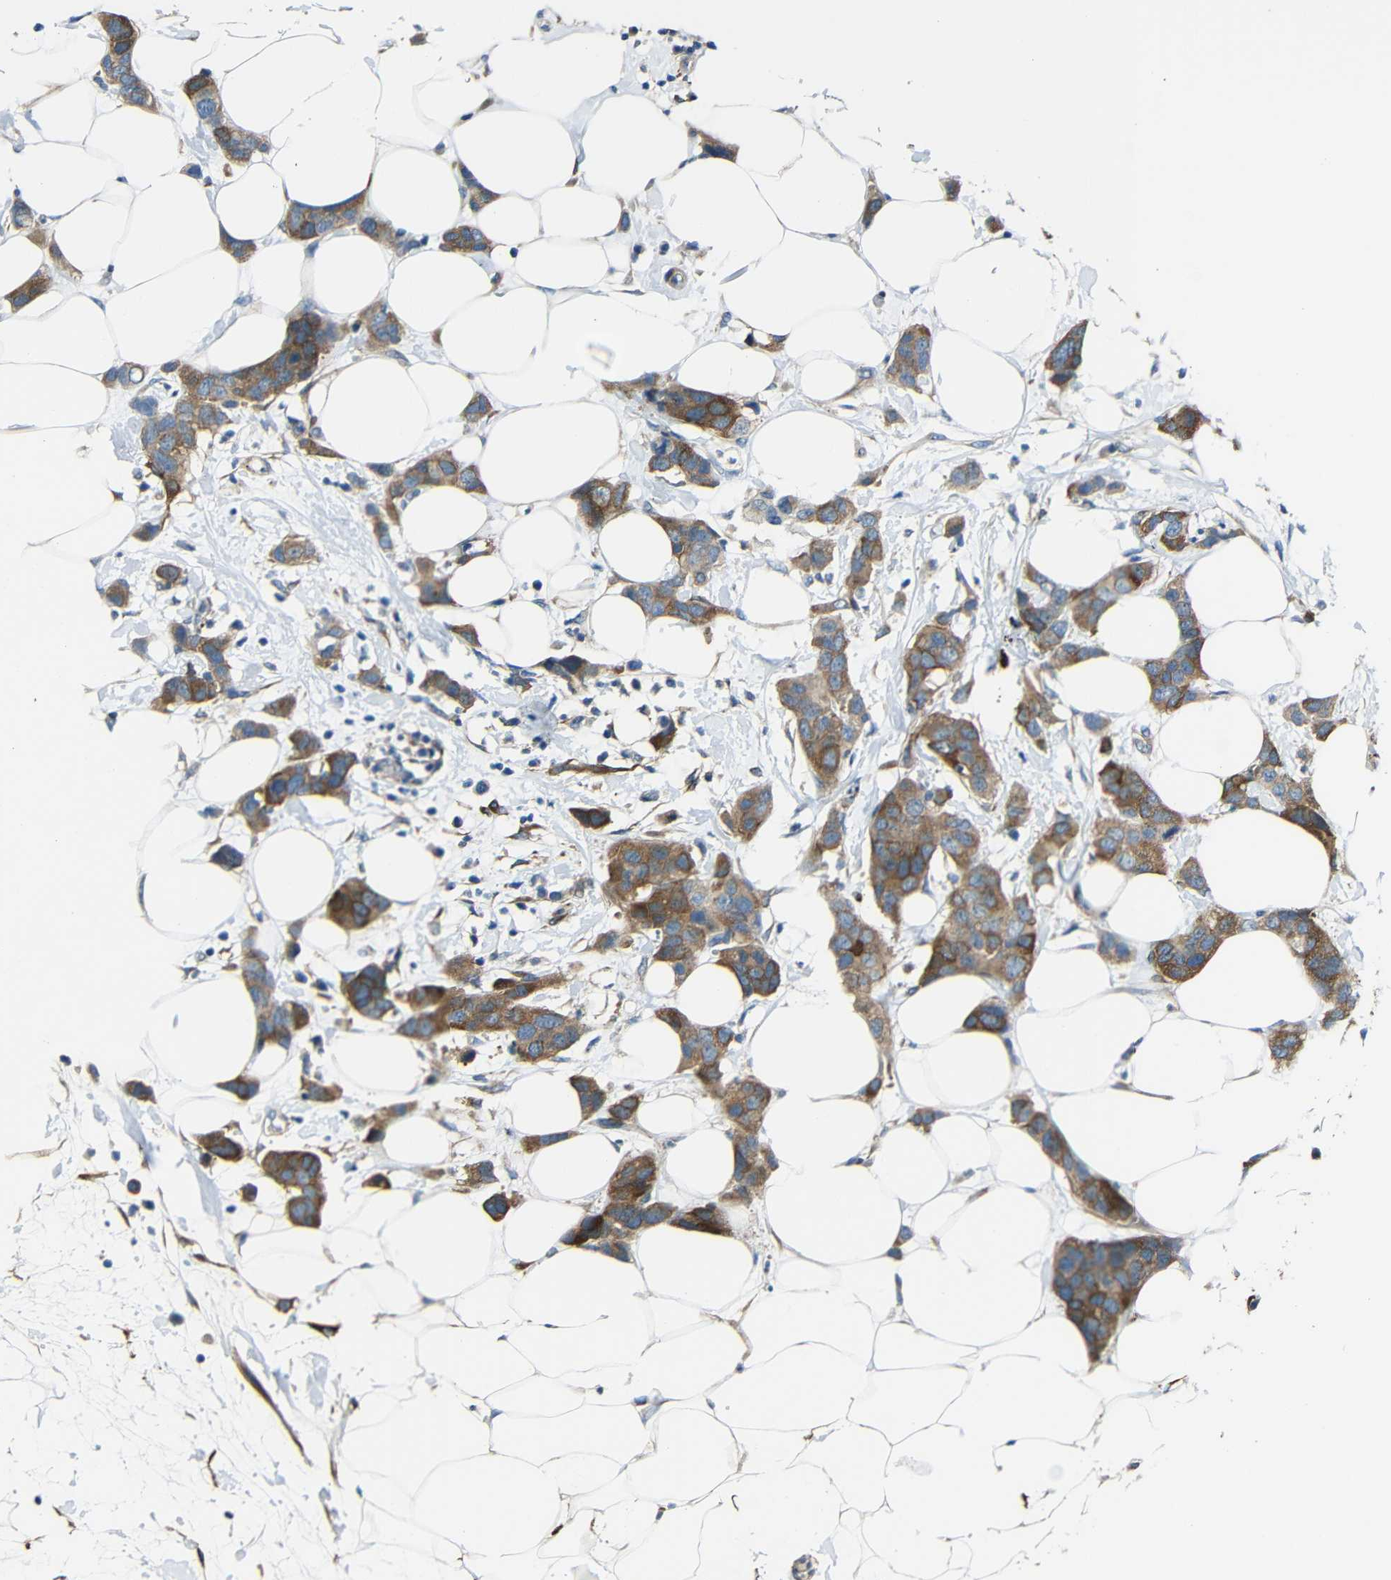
{"staining": {"intensity": "moderate", "quantity": ">75%", "location": "cytoplasmic/membranous"}, "tissue": "breast cancer", "cell_type": "Tumor cells", "image_type": "cancer", "snomed": [{"axis": "morphology", "description": "Normal tissue, NOS"}, {"axis": "morphology", "description": "Duct carcinoma"}, {"axis": "topography", "description": "Breast"}], "caption": "Intraductal carcinoma (breast) stained with DAB (3,3'-diaminobenzidine) IHC demonstrates medium levels of moderate cytoplasmic/membranous expression in approximately >75% of tumor cells. The staining was performed using DAB (3,3'-diaminobenzidine) to visualize the protein expression in brown, while the nuclei were stained in blue with hematoxylin (Magnification: 20x).", "gene": "DCLK1", "patient": {"sex": "female", "age": 50}}